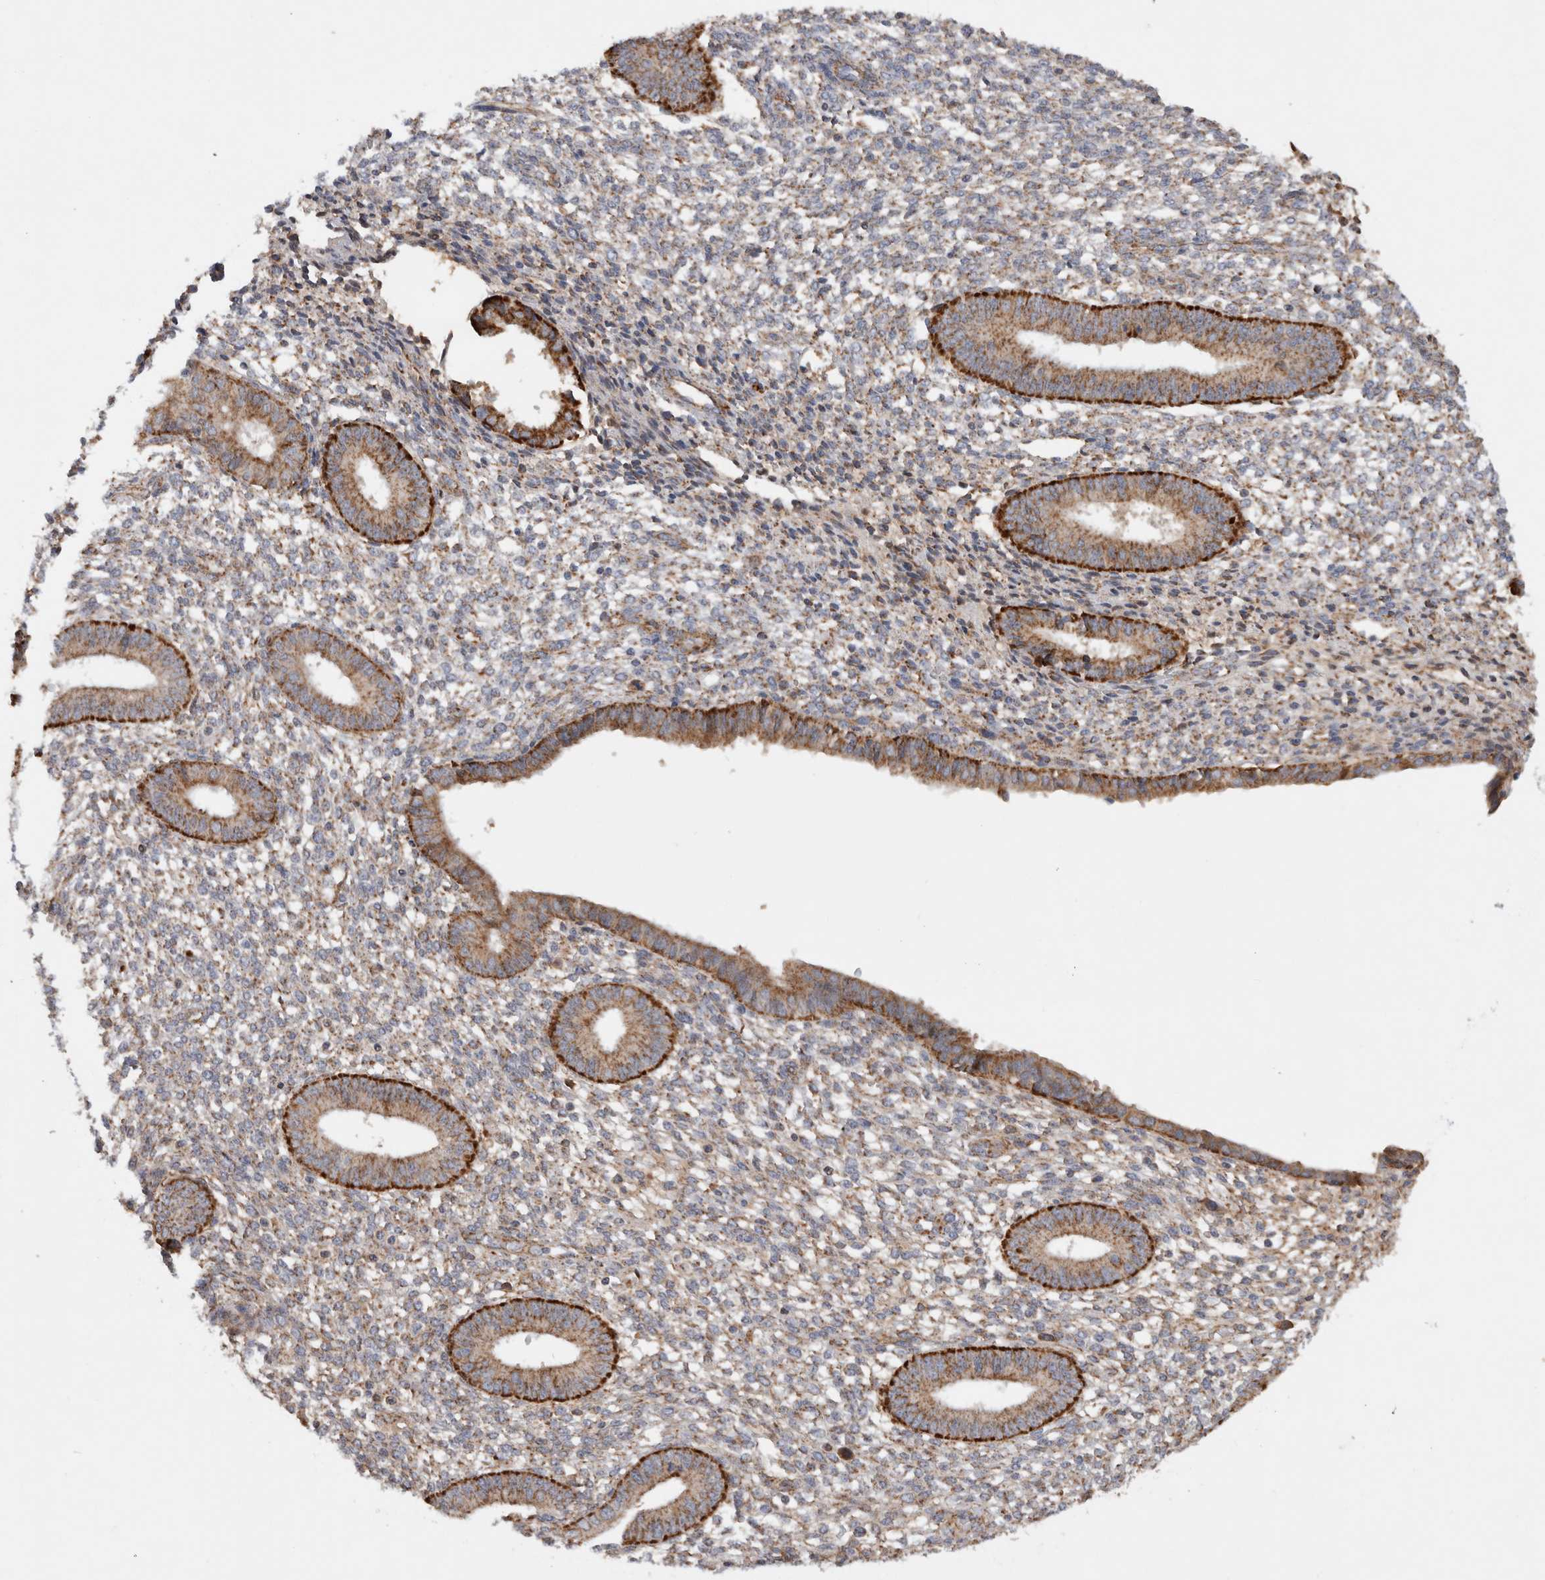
{"staining": {"intensity": "moderate", "quantity": ">75%", "location": "cytoplasmic/membranous"}, "tissue": "endometrium", "cell_type": "Cells in endometrial stroma", "image_type": "normal", "snomed": [{"axis": "morphology", "description": "Normal tissue, NOS"}, {"axis": "topography", "description": "Endometrium"}], "caption": "Immunohistochemical staining of normal human endometrium displays moderate cytoplasmic/membranous protein expression in about >75% of cells in endometrial stroma.", "gene": "MRPS28", "patient": {"sex": "female", "age": 46}}